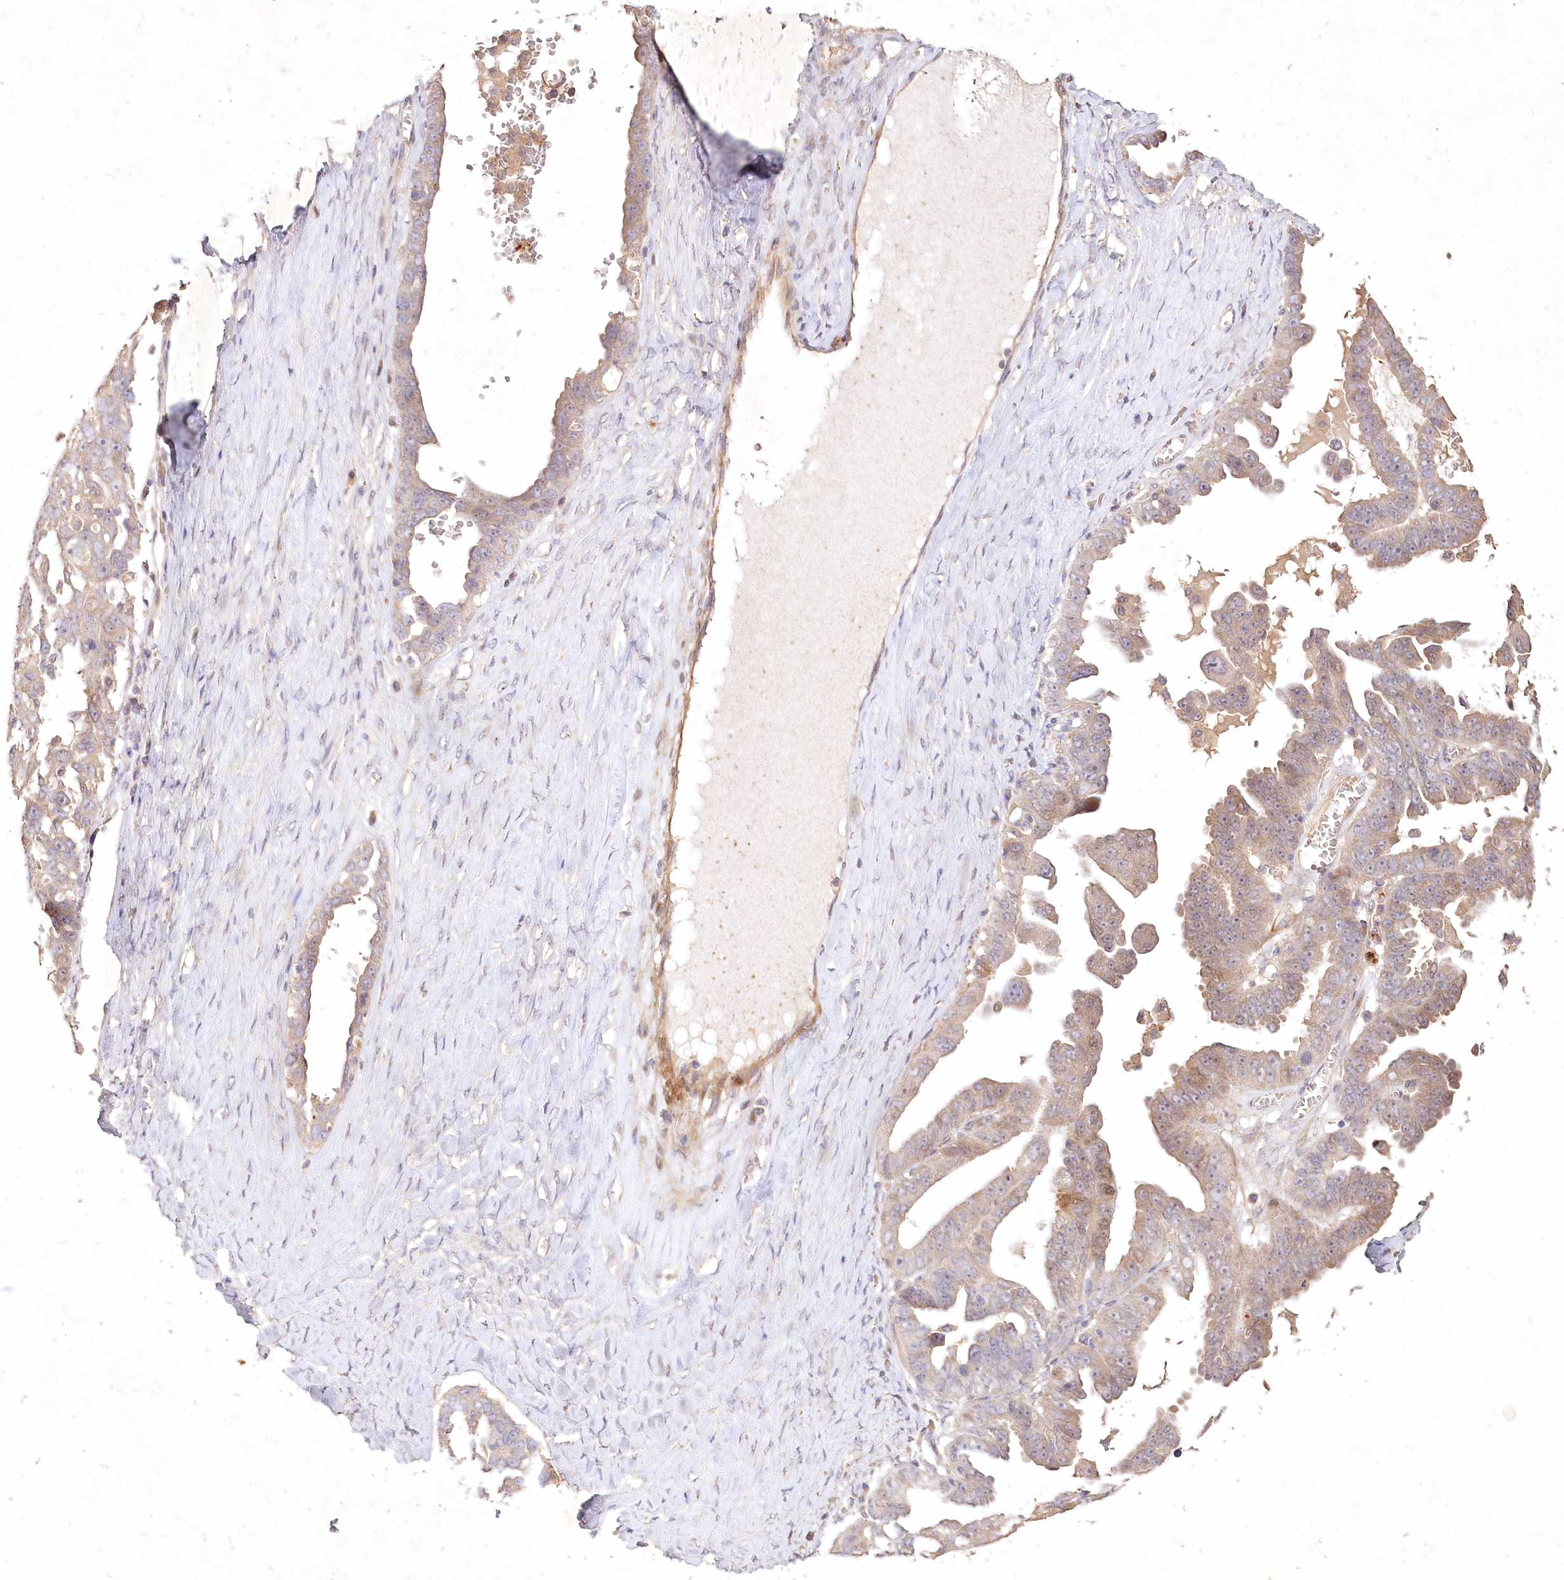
{"staining": {"intensity": "moderate", "quantity": "25%-75%", "location": "cytoplasmic/membranous"}, "tissue": "ovarian cancer", "cell_type": "Tumor cells", "image_type": "cancer", "snomed": [{"axis": "morphology", "description": "Carcinoma, endometroid"}, {"axis": "topography", "description": "Ovary"}], "caption": "Human ovarian endometroid carcinoma stained with a brown dye displays moderate cytoplasmic/membranous positive expression in about 25%-75% of tumor cells.", "gene": "IRAK1BP1", "patient": {"sex": "female", "age": 62}}